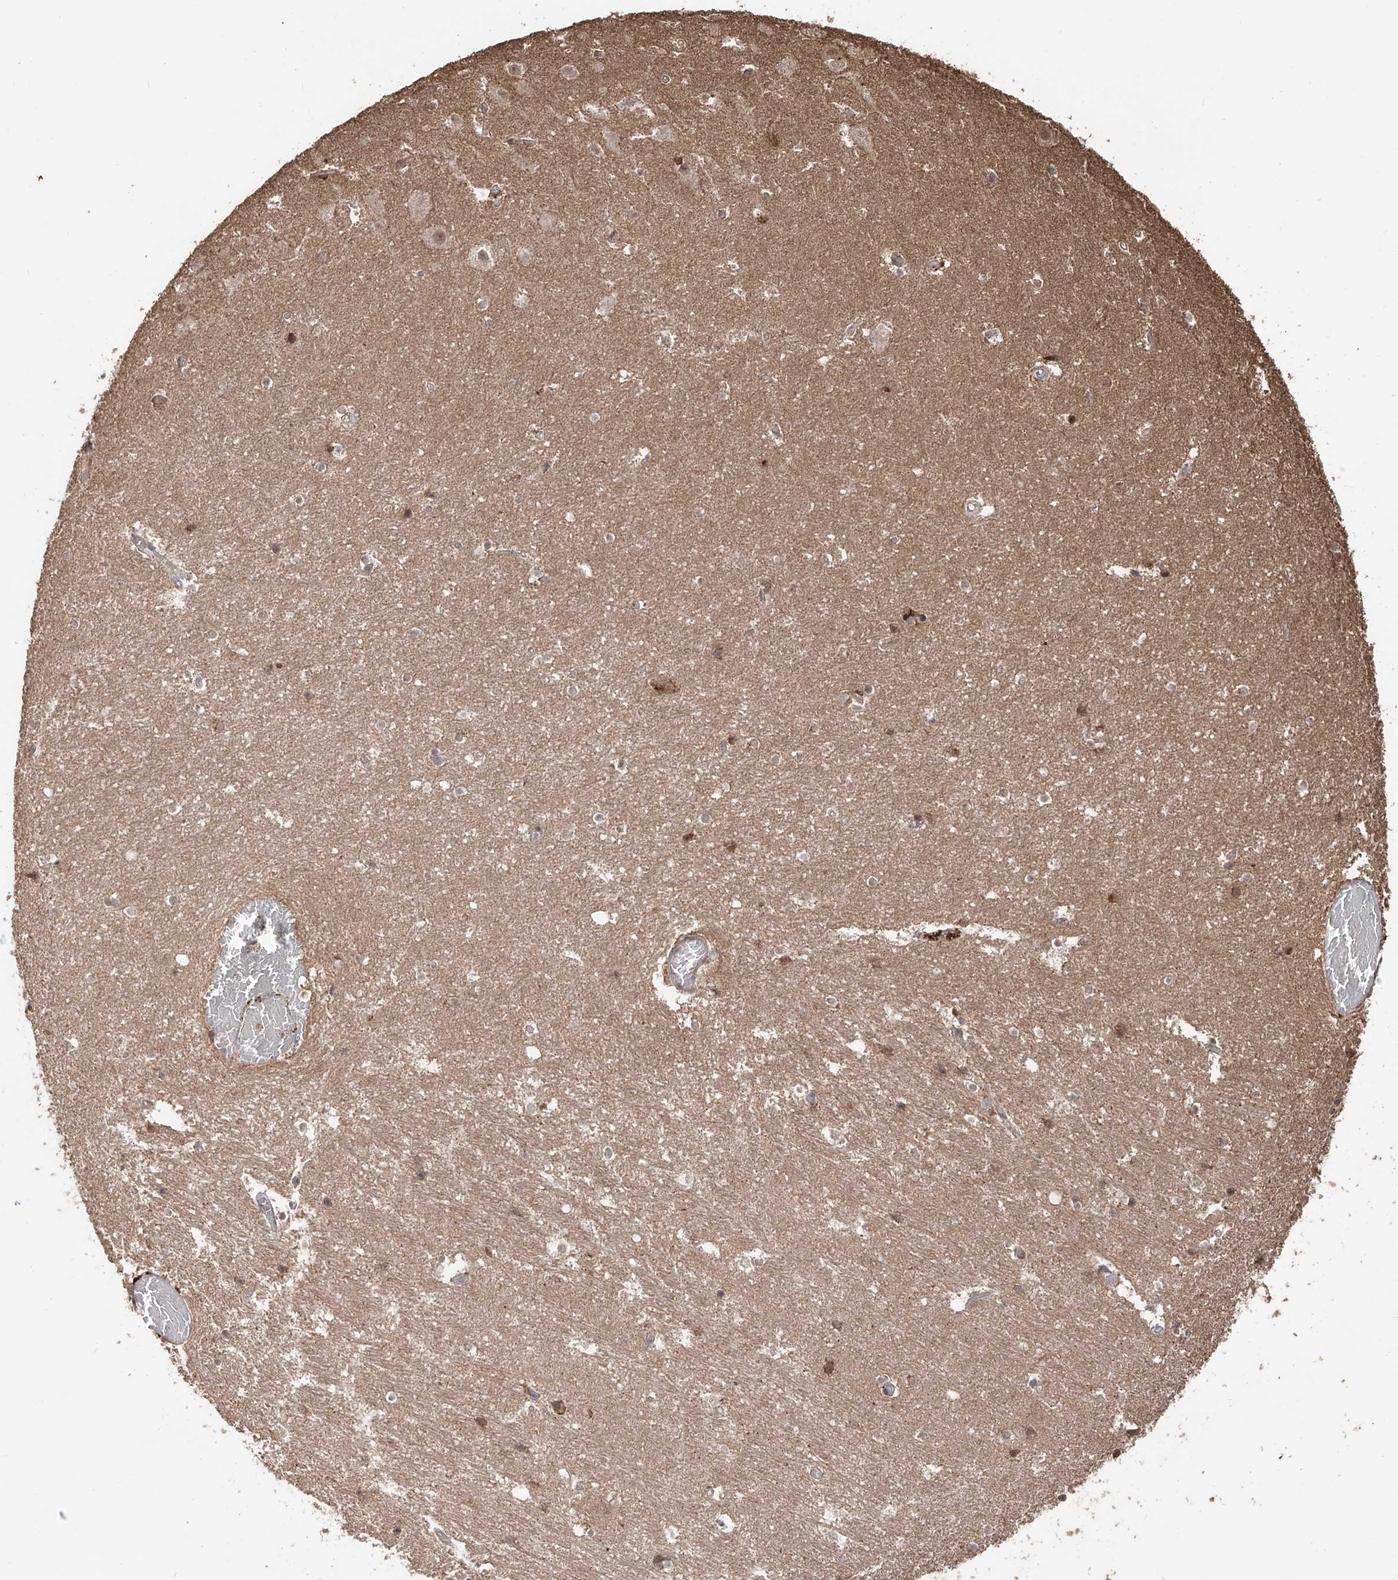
{"staining": {"intensity": "moderate", "quantity": "25%-75%", "location": "cytoplasmic/membranous"}, "tissue": "hippocampus", "cell_type": "Glial cells", "image_type": "normal", "snomed": [{"axis": "morphology", "description": "Normal tissue, NOS"}, {"axis": "topography", "description": "Hippocampus"}], "caption": "Normal hippocampus displays moderate cytoplasmic/membranous expression in approximately 25%-75% of glial cells, visualized by immunohistochemistry. (DAB (3,3'-diaminobenzidine) IHC with brightfield microscopy, high magnification).", "gene": "FAM135A", "patient": {"sex": "female", "age": 52}}